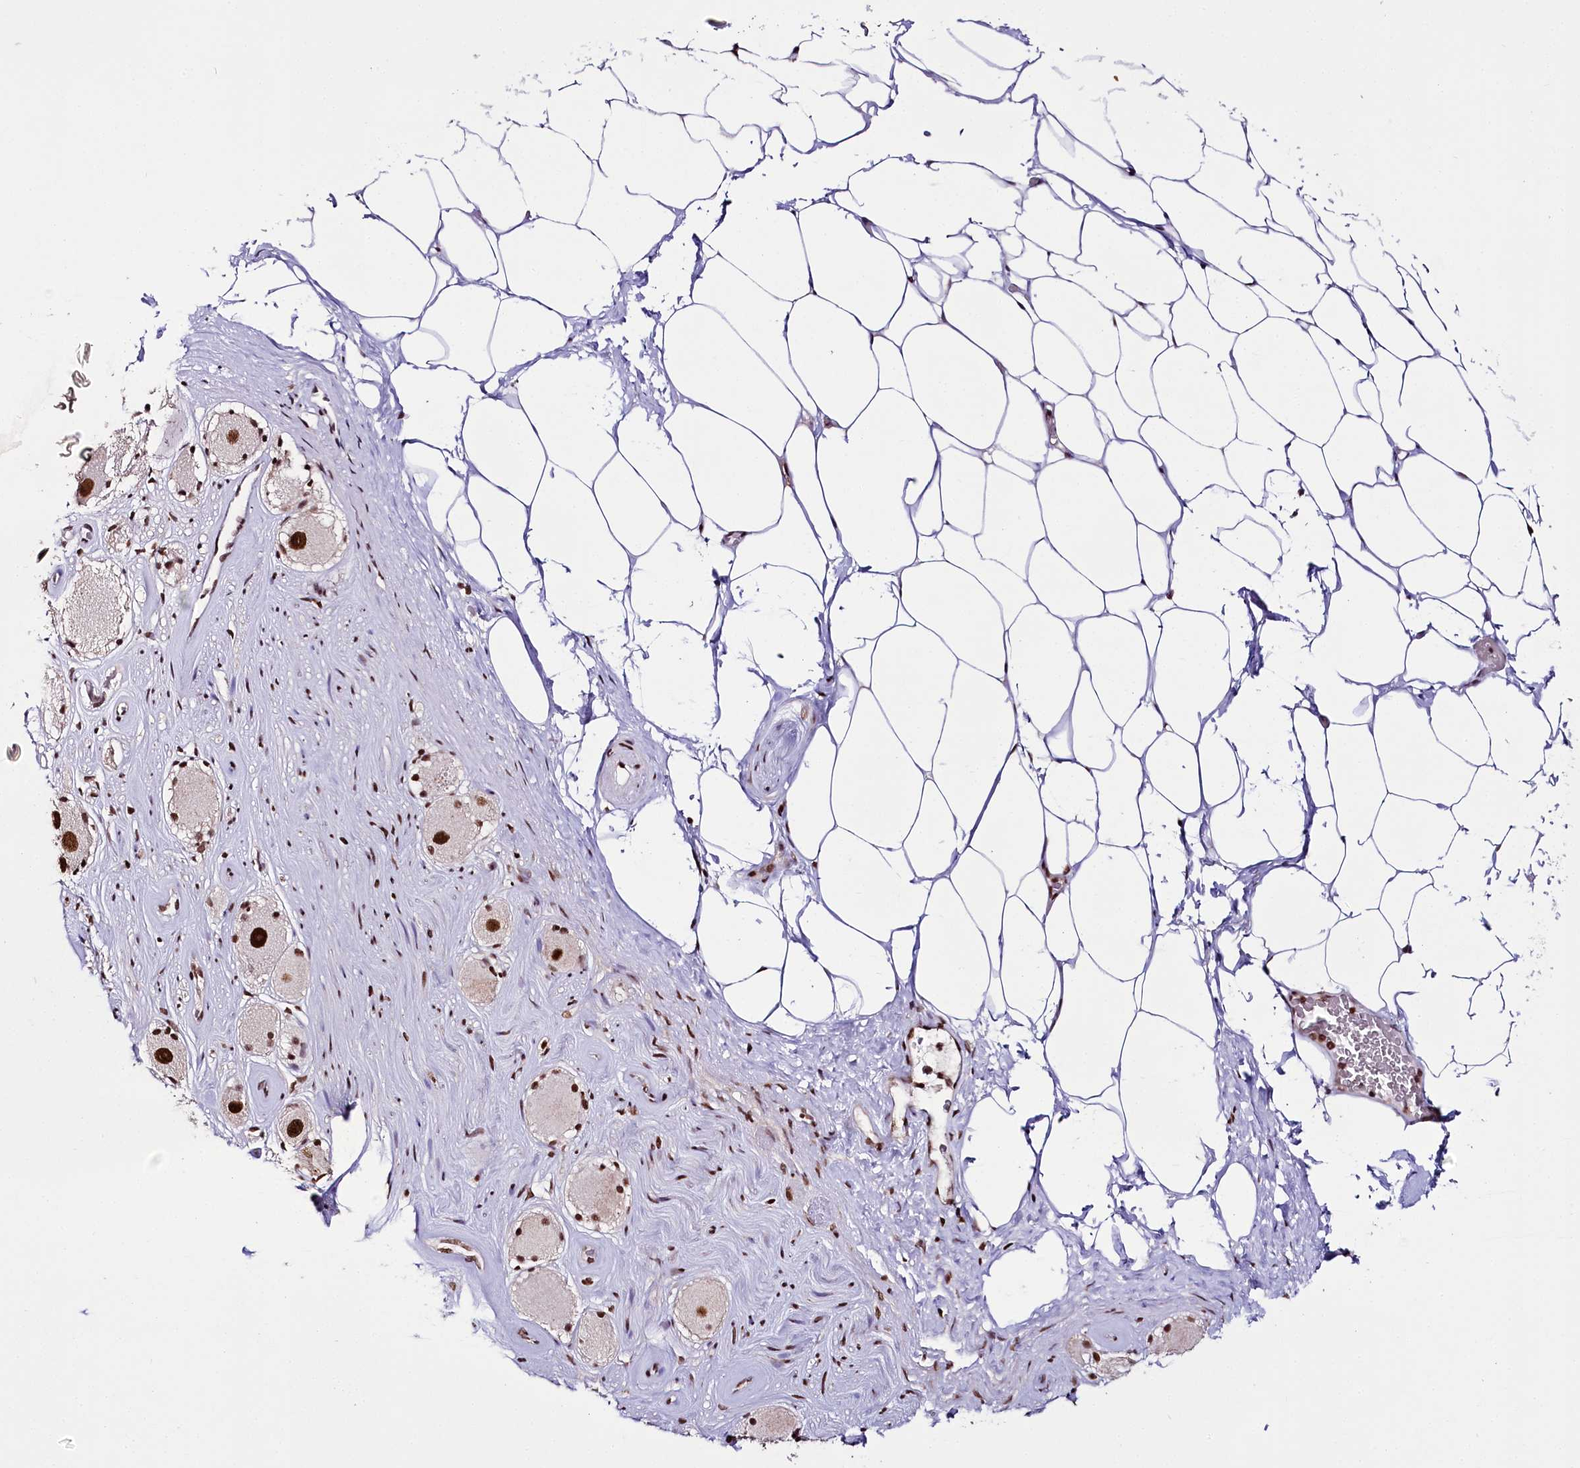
{"staining": {"intensity": "moderate", "quantity": "25%-75%", "location": "nuclear"}, "tissue": "adipose tissue", "cell_type": "Adipocytes", "image_type": "normal", "snomed": [{"axis": "morphology", "description": "Normal tissue, NOS"}, {"axis": "morphology", "description": "Adenocarcinoma, Low grade"}, {"axis": "topography", "description": "Prostate"}, {"axis": "topography", "description": "Peripheral nerve tissue"}], "caption": "DAB (3,3'-diaminobenzidine) immunohistochemical staining of benign adipose tissue exhibits moderate nuclear protein positivity in approximately 25%-75% of adipocytes.", "gene": "SMARCE1", "patient": {"sex": "male", "age": 63}}